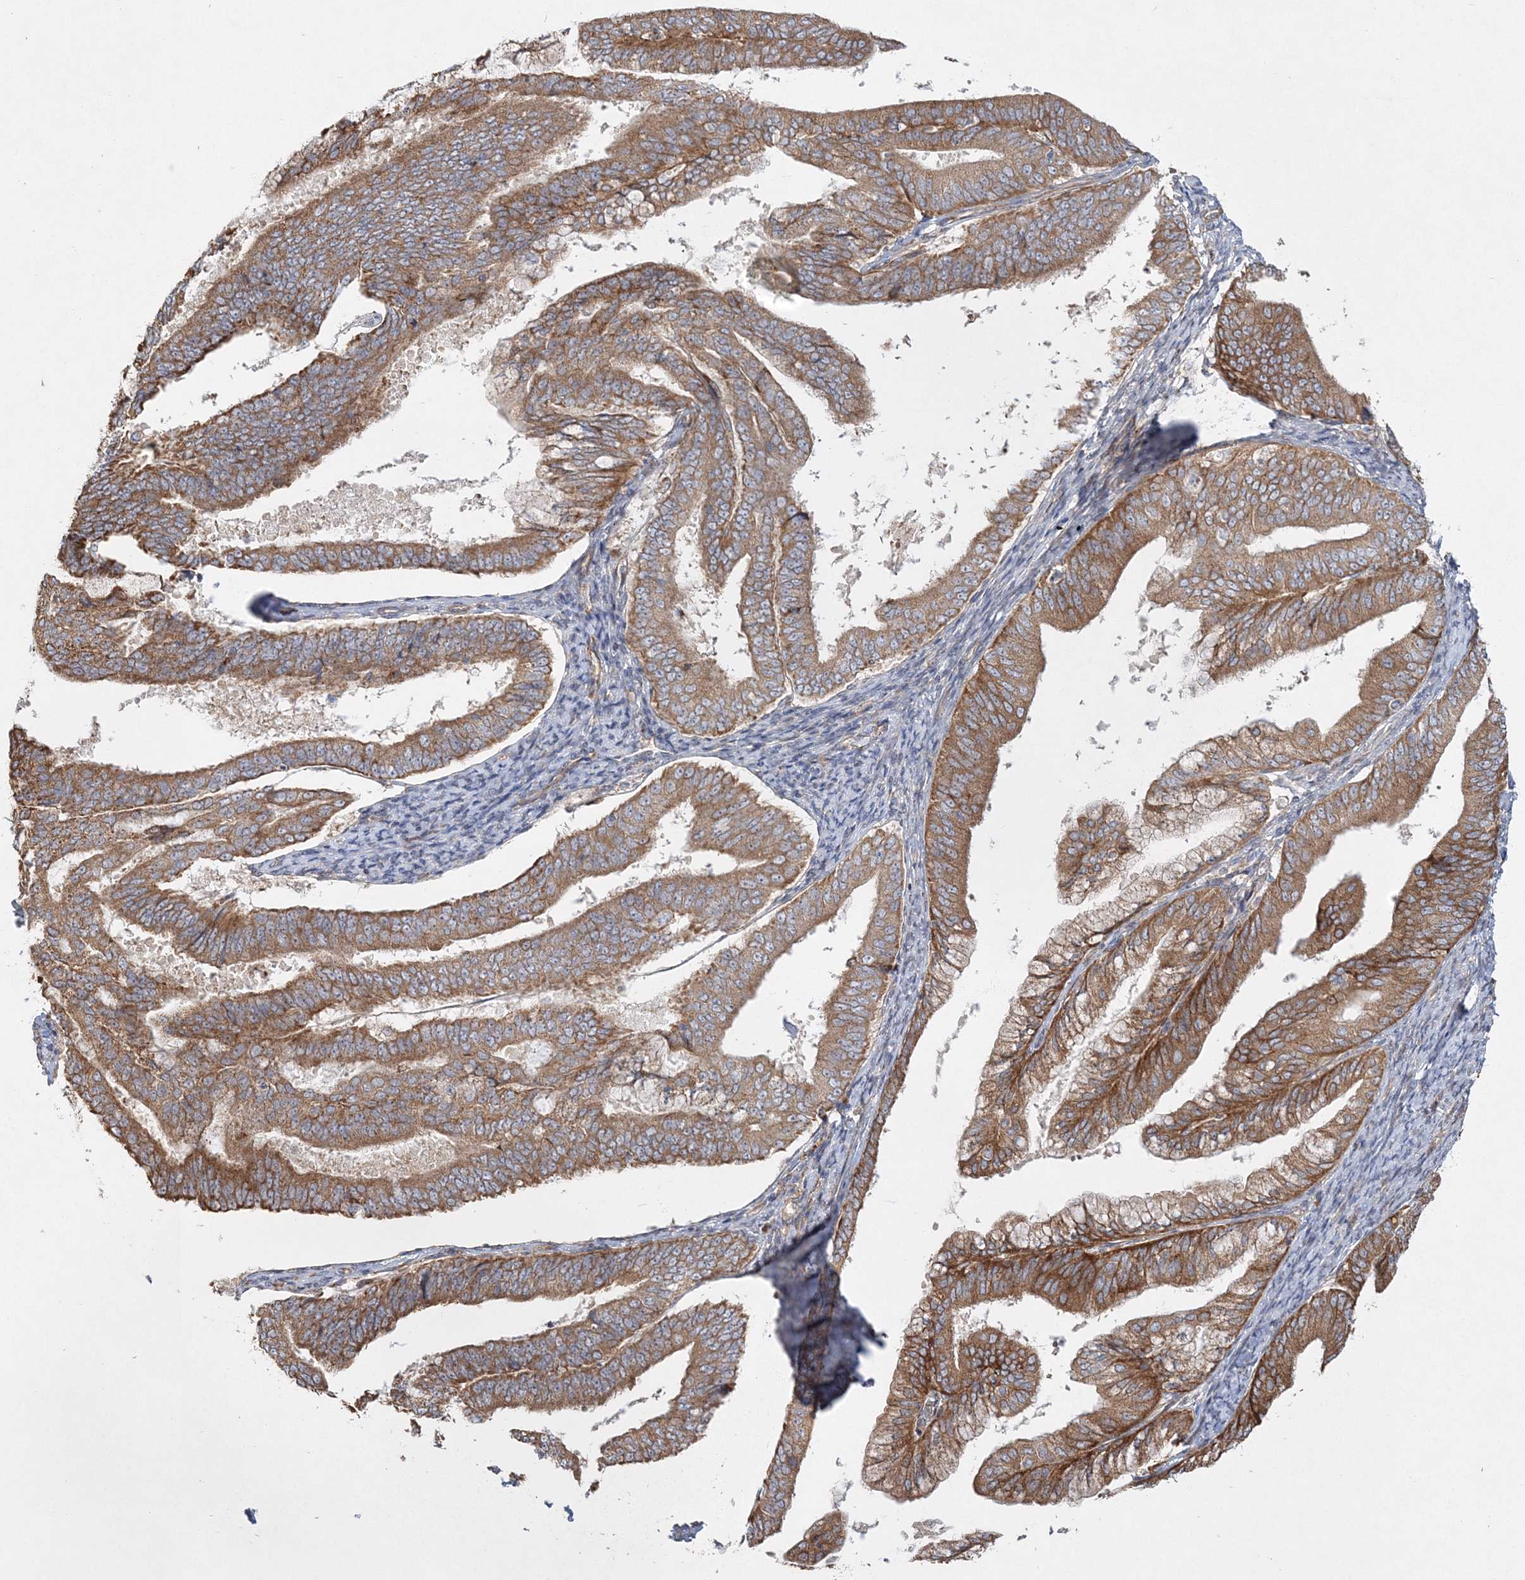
{"staining": {"intensity": "moderate", "quantity": ">75%", "location": "cytoplasmic/membranous"}, "tissue": "endometrial cancer", "cell_type": "Tumor cells", "image_type": "cancer", "snomed": [{"axis": "morphology", "description": "Adenocarcinoma, NOS"}, {"axis": "topography", "description": "Endometrium"}], "caption": "This photomicrograph demonstrates immunohistochemistry (IHC) staining of endometrial adenocarcinoma, with medium moderate cytoplasmic/membranous staining in approximately >75% of tumor cells.", "gene": "ZFYVE16", "patient": {"sex": "female", "age": 63}}